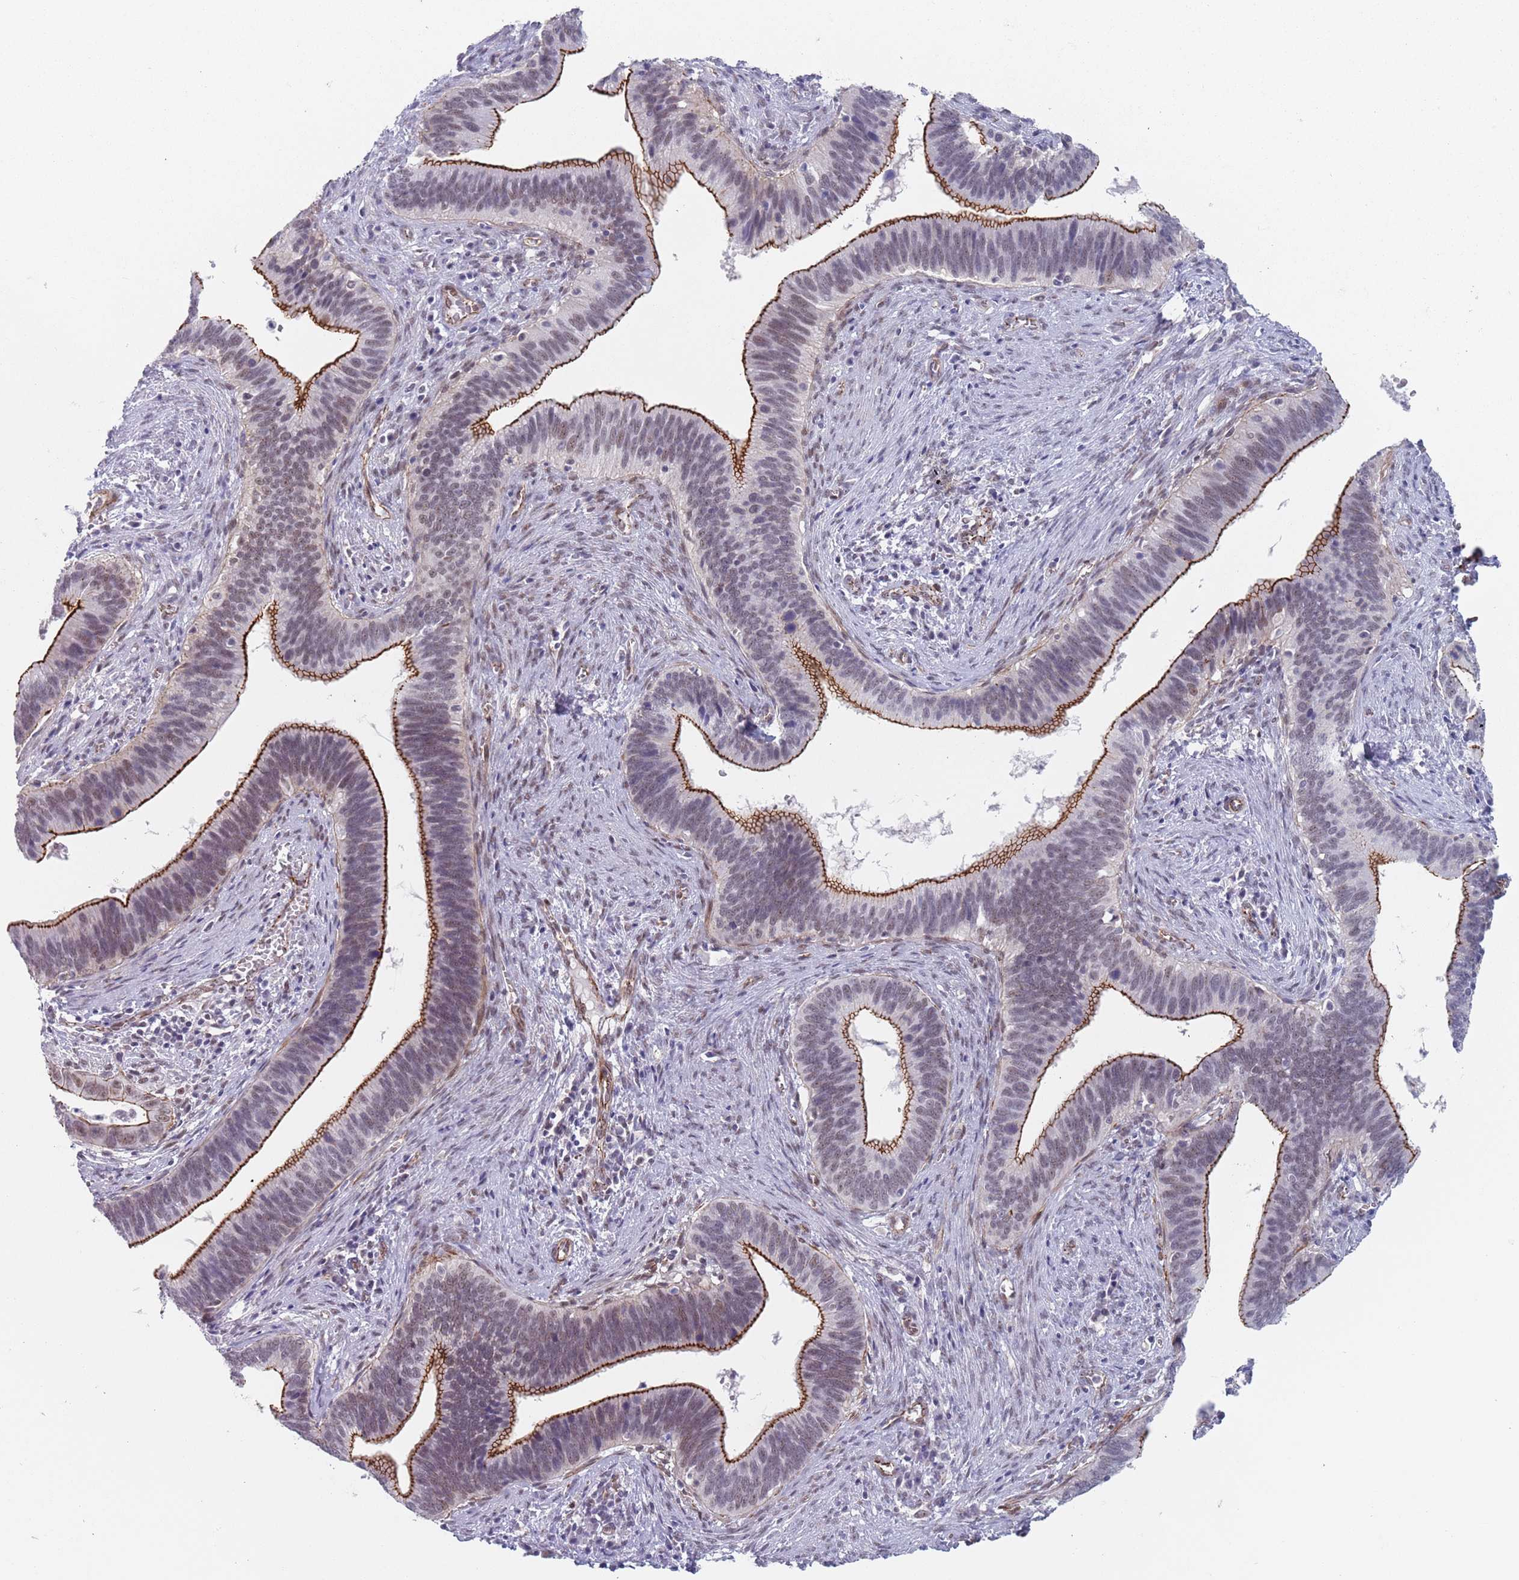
{"staining": {"intensity": "strong", "quantity": "25%-75%", "location": "cytoplasmic/membranous,nuclear"}, "tissue": "cervical cancer", "cell_type": "Tumor cells", "image_type": "cancer", "snomed": [{"axis": "morphology", "description": "Adenocarcinoma, NOS"}, {"axis": "topography", "description": "Cervix"}], "caption": "The immunohistochemical stain shows strong cytoplasmic/membranous and nuclear expression in tumor cells of cervical cancer (adenocarcinoma) tissue. The staining was performed using DAB (3,3'-diaminobenzidine) to visualize the protein expression in brown, while the nuclei were stained in blue with hematoxylin (Magnification: 20x).", "gene": "OR5A2", "patient": {"sex": "female", "age": 42}}